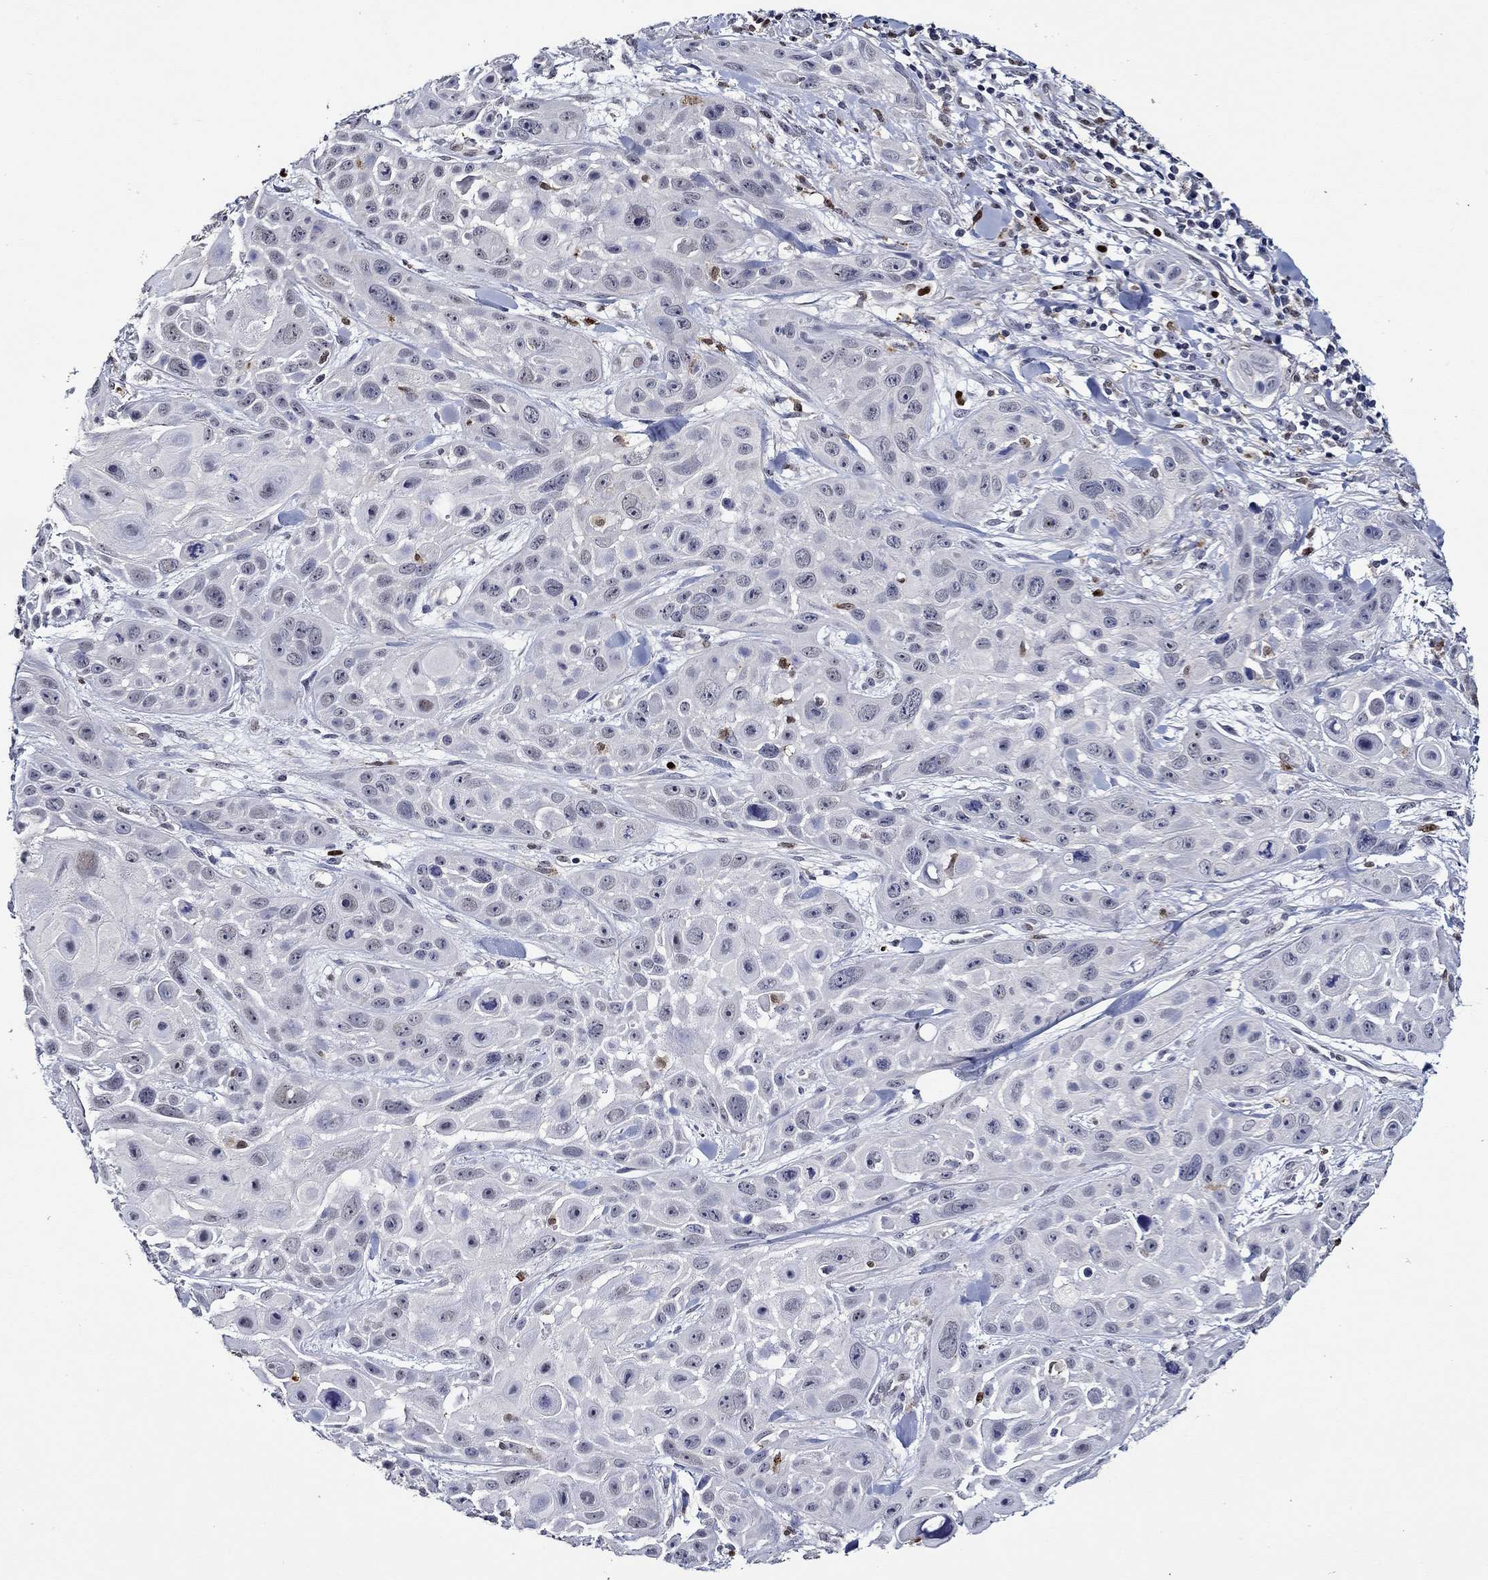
{"staining": {"intensity": "negative", "quantity": "none", "location": "none"}, "tissue": "skin cancer", "cell_type": "Tumor cells", "image_type": "cancer", "snomed": [{"axis": "morphology", "description": "Squamous cell carcinoma, NOS"}, {"axis": "topography", "description": "Skin"}, {"axis": "topography", "description": "Anal"}], "caption": "This is a image of immunohistochemistry (IHC) staining of skin cancer (squamous cell carcinoma), which shows no staining in tumor cells.", "gene": "GATA2", "patient": {"sex": "female", "age": 75}}